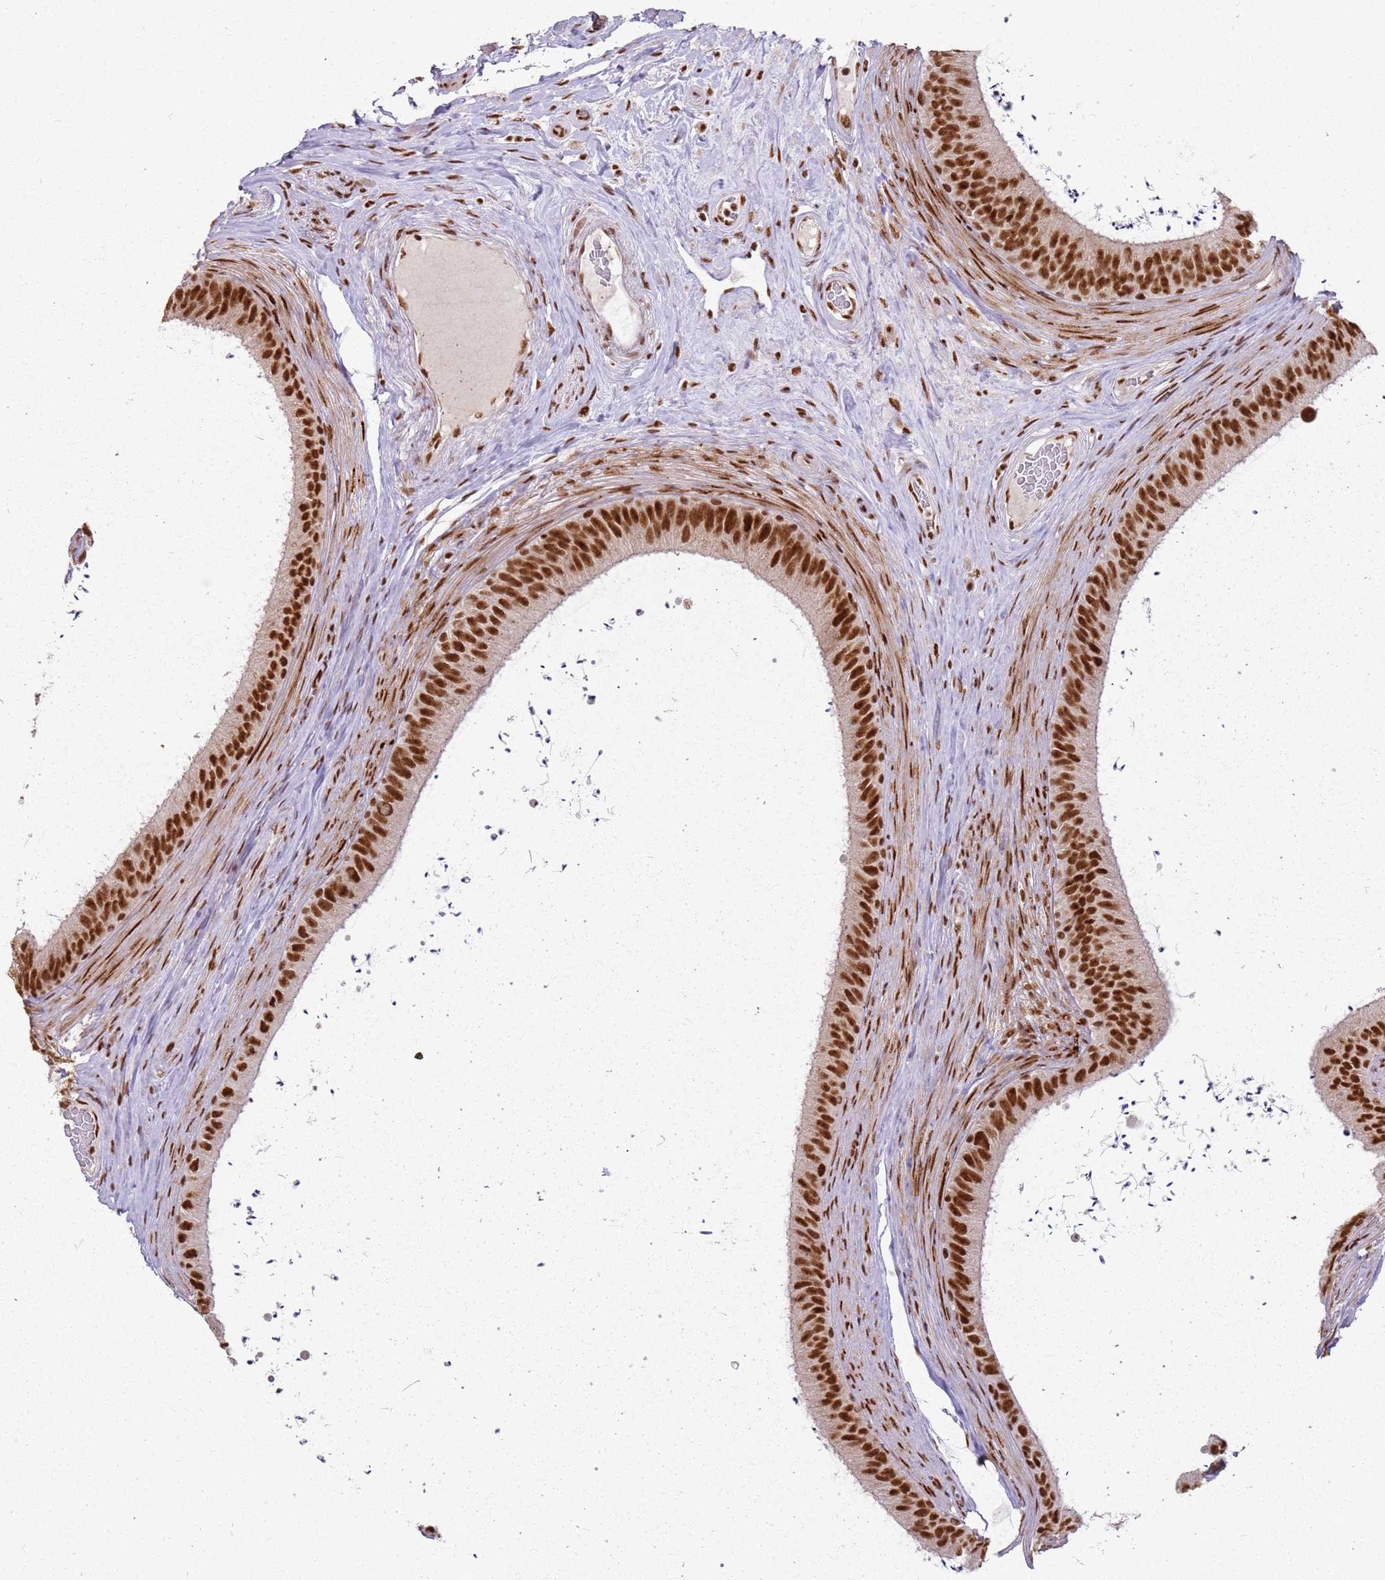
{"staining": {"intensity": "strong", "quantity": ">75%", "location": "nuclear"}, "tissue": "epididymis", "cell_type": "Glandular cells", "image_type": "normal", "snomed": [{"axis": "morphology", "description": "Normal tissue, NOS"}, {"axis": "topography", "description": "Testis"}, {"axis": "topography", "description": "Epididymis"}], "caption": "A high amount of strong nuclear expression is appreciated in approximately >75% of glandular cells in benign epididymis. The protein is stained brown, and the nuclei are stained in blue (DAB IHC with brightfield microscopy, high magnification).", "gene": "TENT4A", "patient": {"sex": "male", "age": 41}}